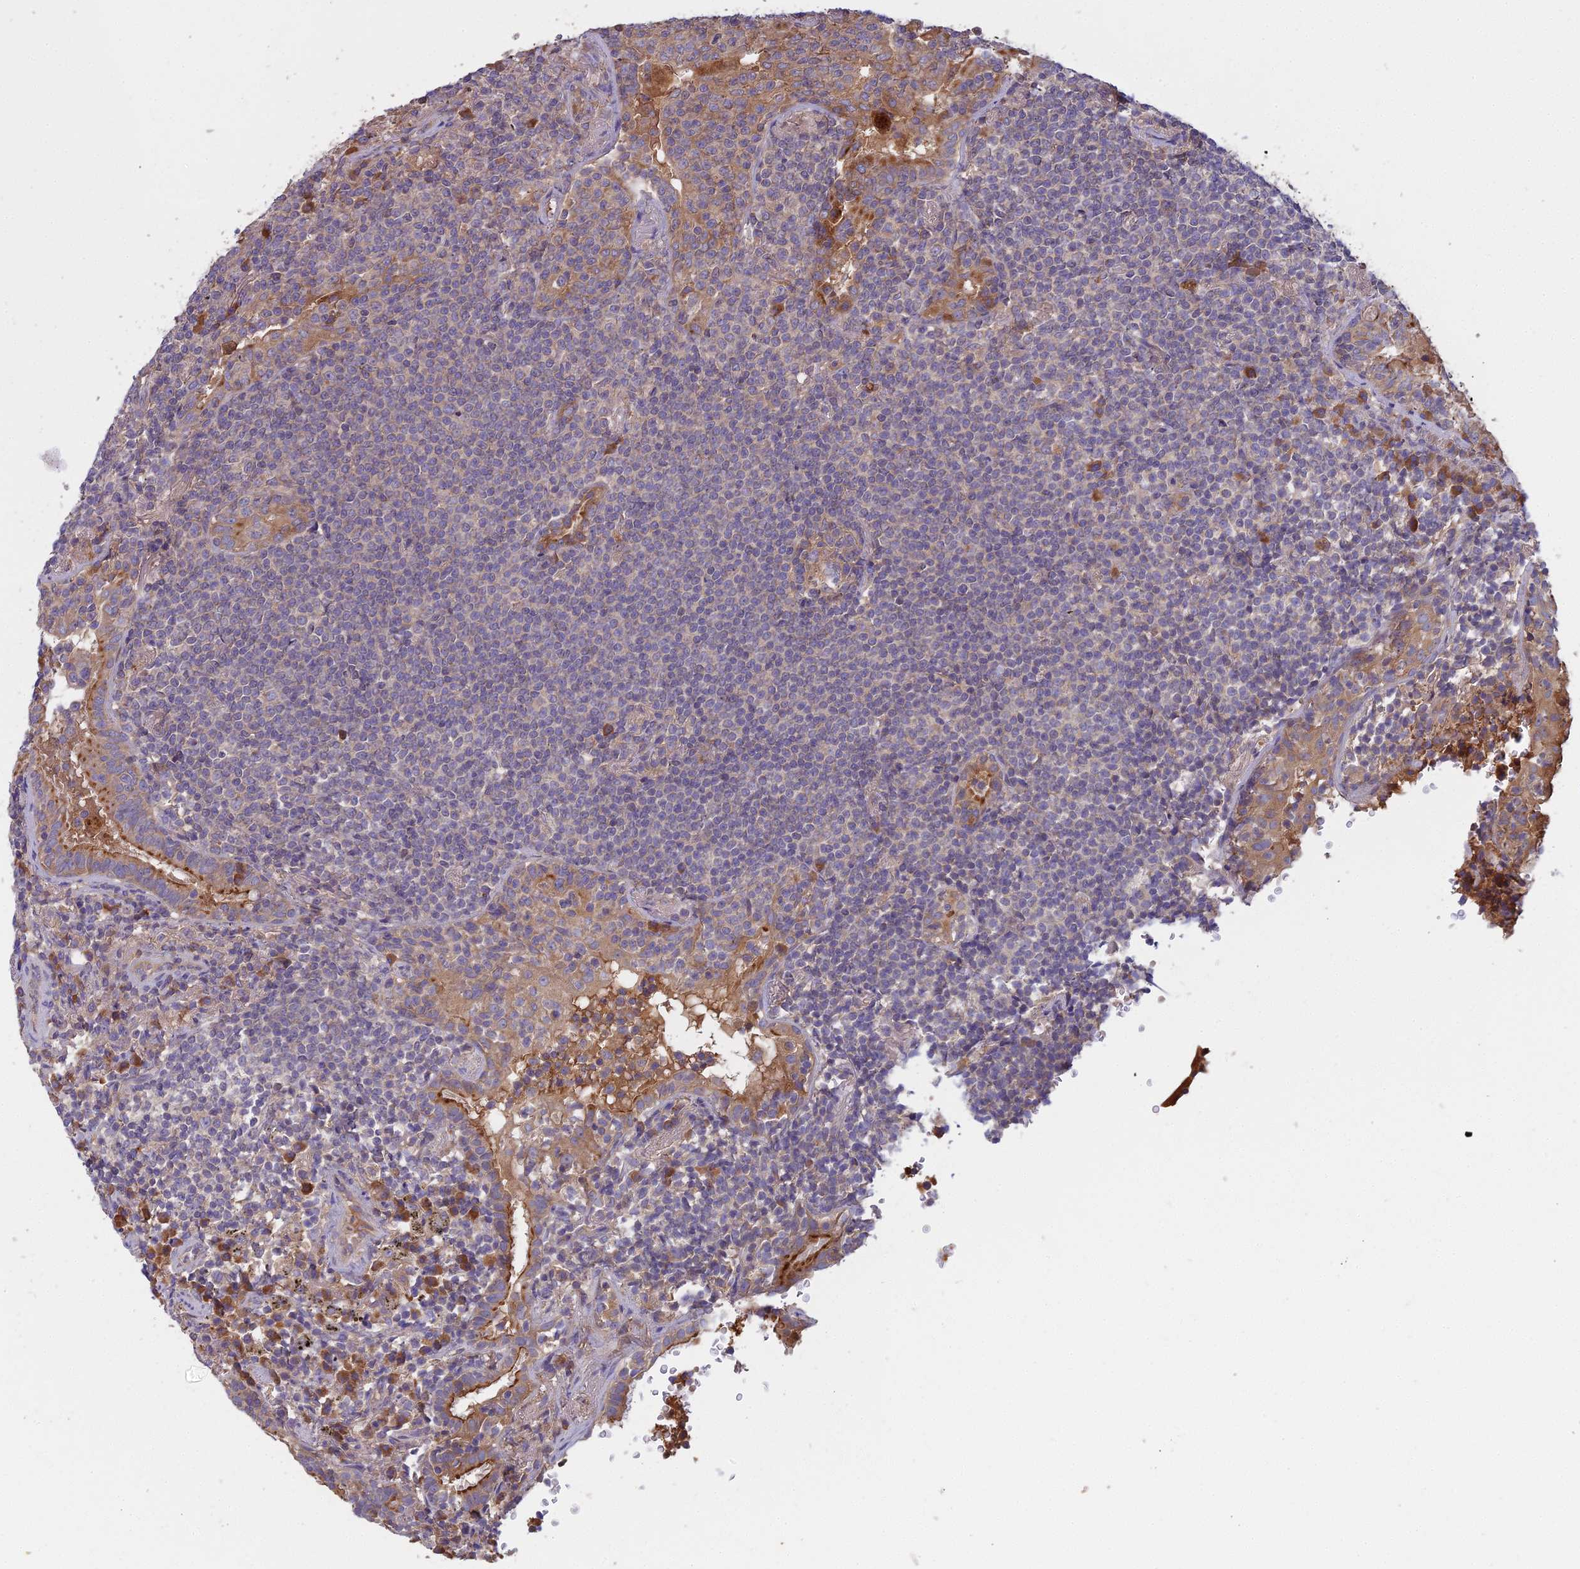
{"staining": {"intensity": "negative", "quantity": "none", "location": "none"}, "tissue": "lymphoma", "cell_type": "Tumor cells", "image_type": "cancer", "snomed": [{"axis": "morphology", "description": "Malignant lymphoma, non-Hodgkin's type, Low grade"}, {"axis": "topography", "description": "Lung"}], "caption": "A photomicrograph of human lymphoma is negative for staining in tumor cells. Brightfield microscopy of immunohistochemistry (IHC) stained with DAB (brown) and hematoxylin (blue), captured at high magnification.", "gene": "CCDC167", "patient": {"sex": "female", "age": 71}}